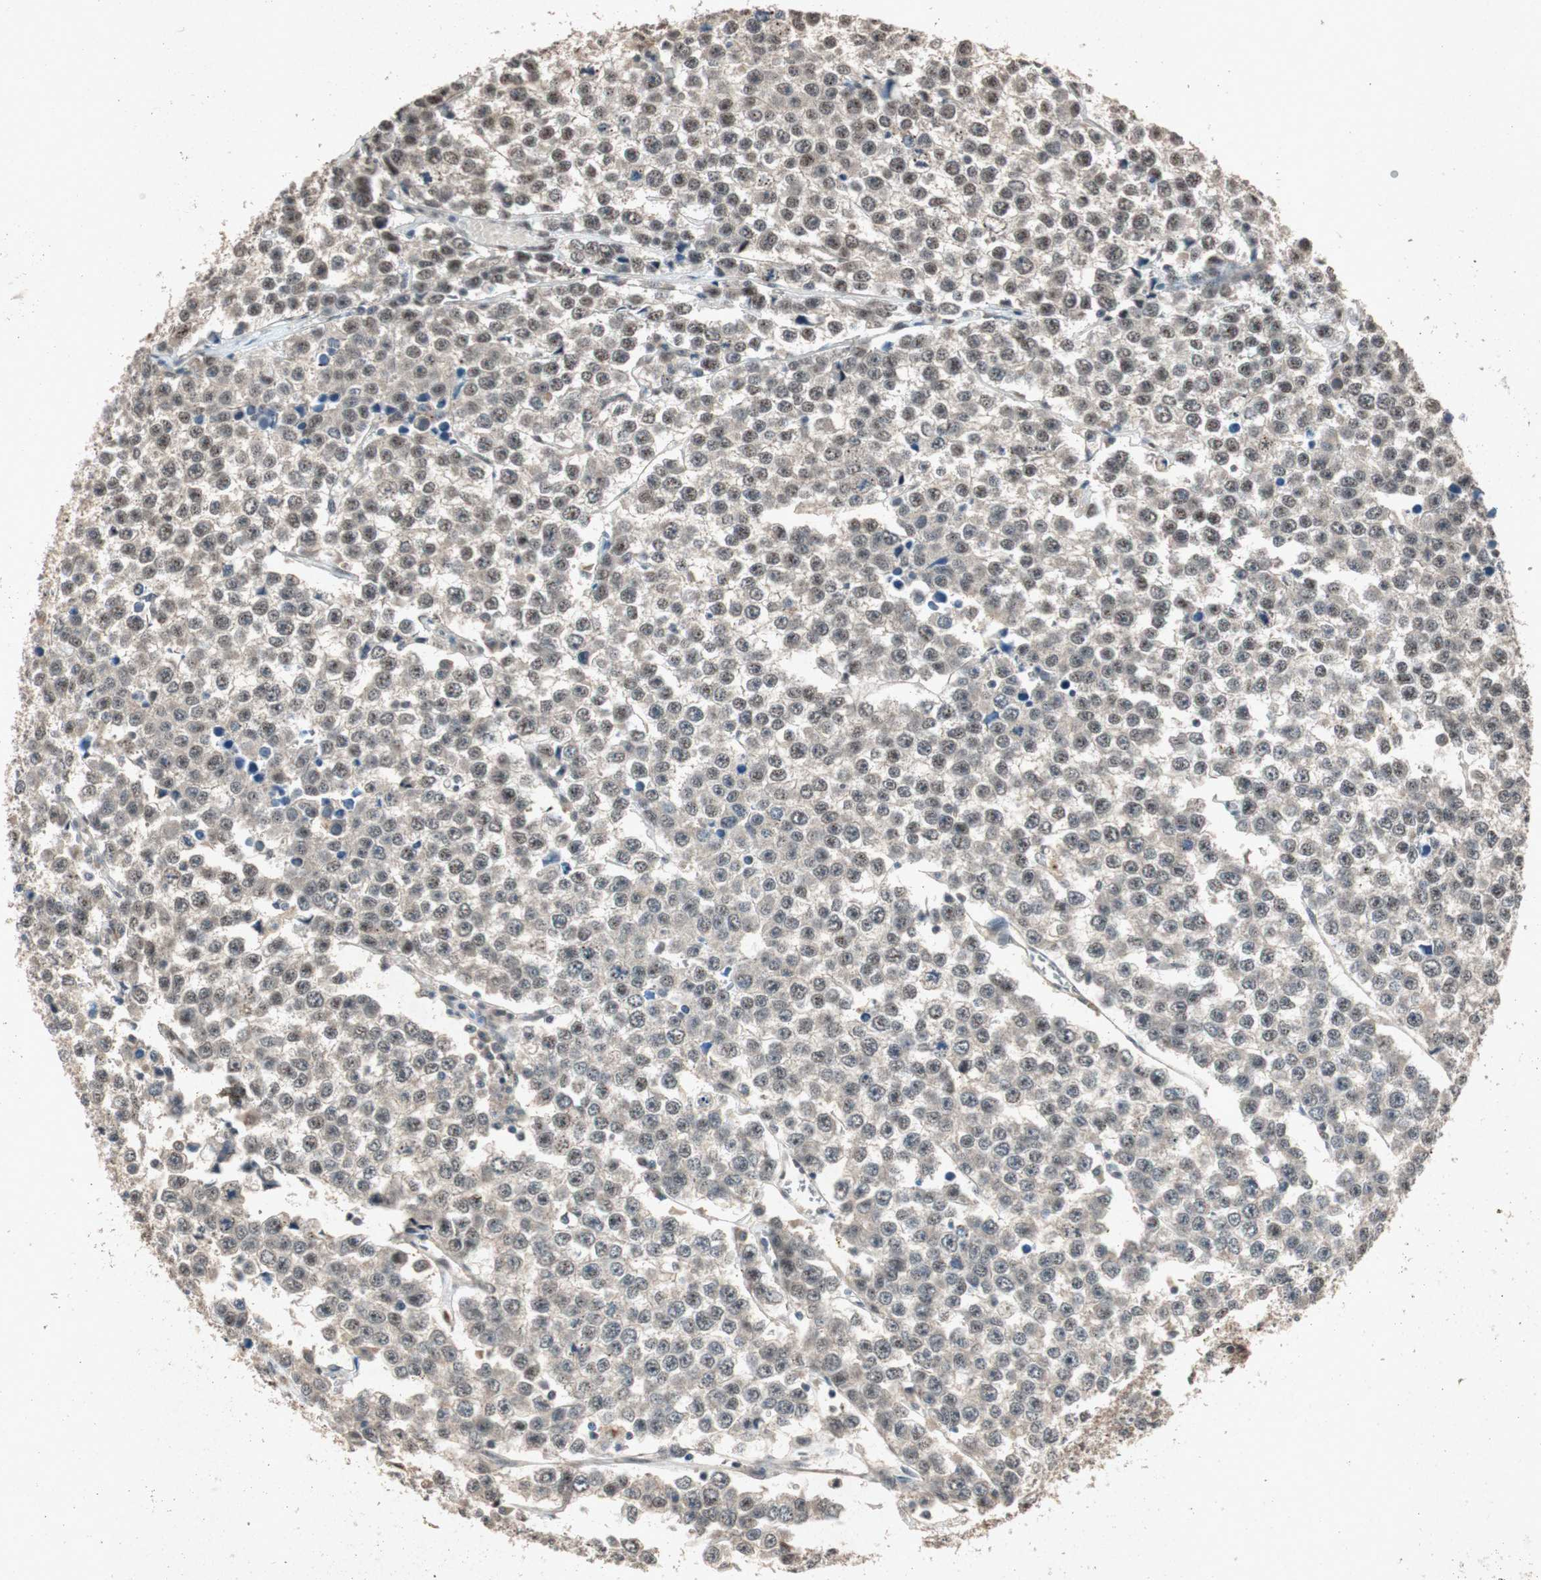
{"staining": {"intensity": "weak", "quantity": ">75%", "location": "nuclear"}, "tissue": "testis cancer", "cell_type": "Tumor cells", "image_type": "cancer", "snomed": [{"axis": "morphology", "description": "Seminoma, NOS"}, {"axis": "morphology", "description": "Carcinoma, Embryonal, NOS"}, {"axis": "topography", "description": "Testis"}], "caption": "IHC photomicrograph of testis seminoma stained for a protein (brown), which shows low levels of weak nuclear positivity in about >75% of tumor cells.", "gene": "PML", "patient": {"sex": "male", "age": 52}}